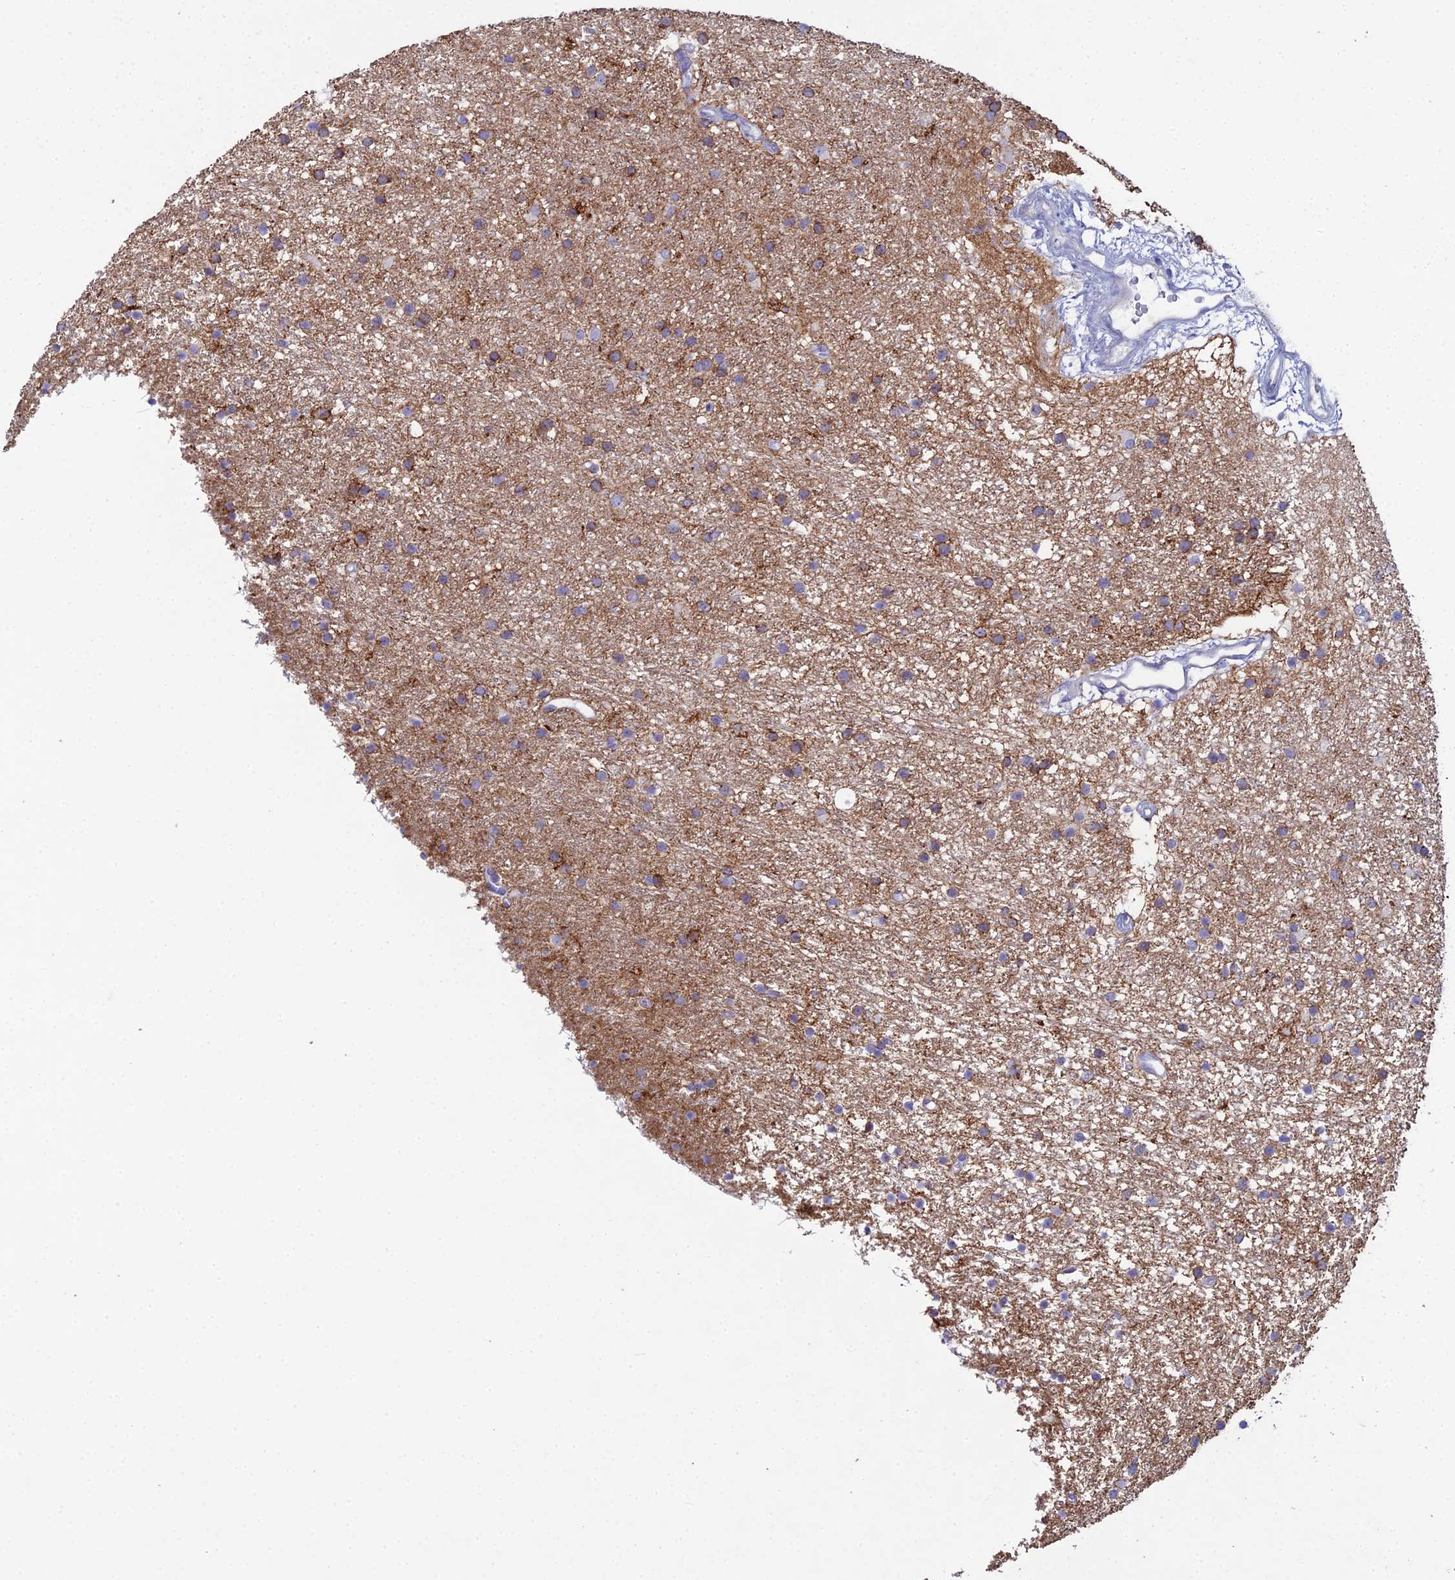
{"staining": {"intensity": "moderate", "quantity": "25%-75%", "location": "cytoplasmic/membranous"}, "tissue": "glioma", "cell_type": "Tumor cells", "image_type": "cancer", "snomed": [{"axis": "morphology", "description": "Glioma, malignant, High grade"}, {"axis": "topography", "description": "Brain"}], "caption": "Brown immunohistochemical staining in human glioma displays moderate cytoplasmic/membranous expression in about 25%-75% of tumor cells.", "gene": "NCAM1", "patient": {"sex": "male", "age": 77}}